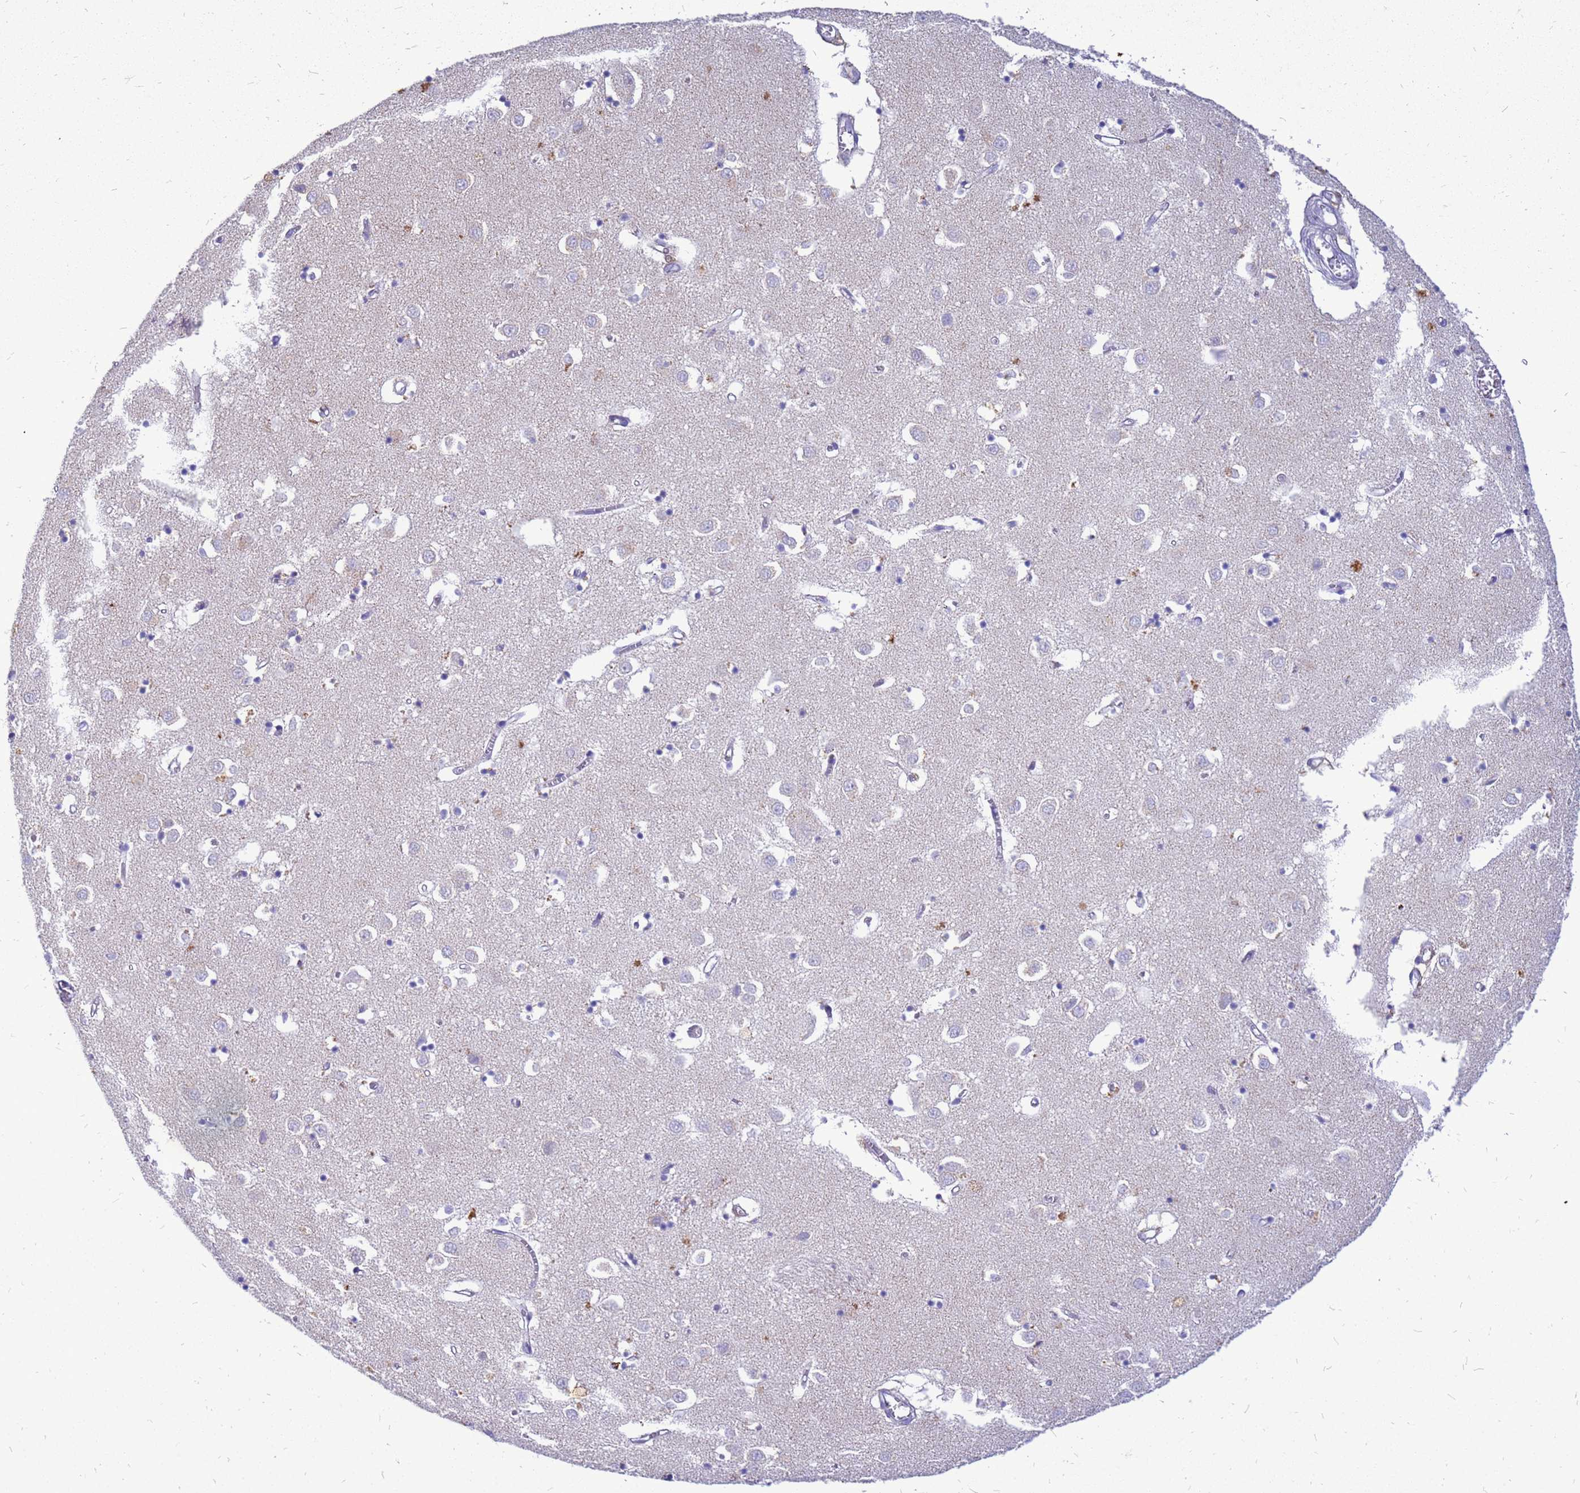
{"staining": {"intensity": "weak", "quantity": "<25%", "location": "cytoplasmic/membranous"}, "tissue": "caudate", "cell_type": "Glial cells", "image_type": "normal", "snomed": [{"axis": "morphology", "description": "Normal tissue, NOS"}, {"axis": "topography", "description": "Lateral ventricle wall"}], "caption": "DAB (3,3'-diaminobenzidine) immunohistochemical staining of benign caudate reveals no significant staining in glial cells.", "gene": "AKR1C1", "patient": {"sex": "male", "age": 70}}